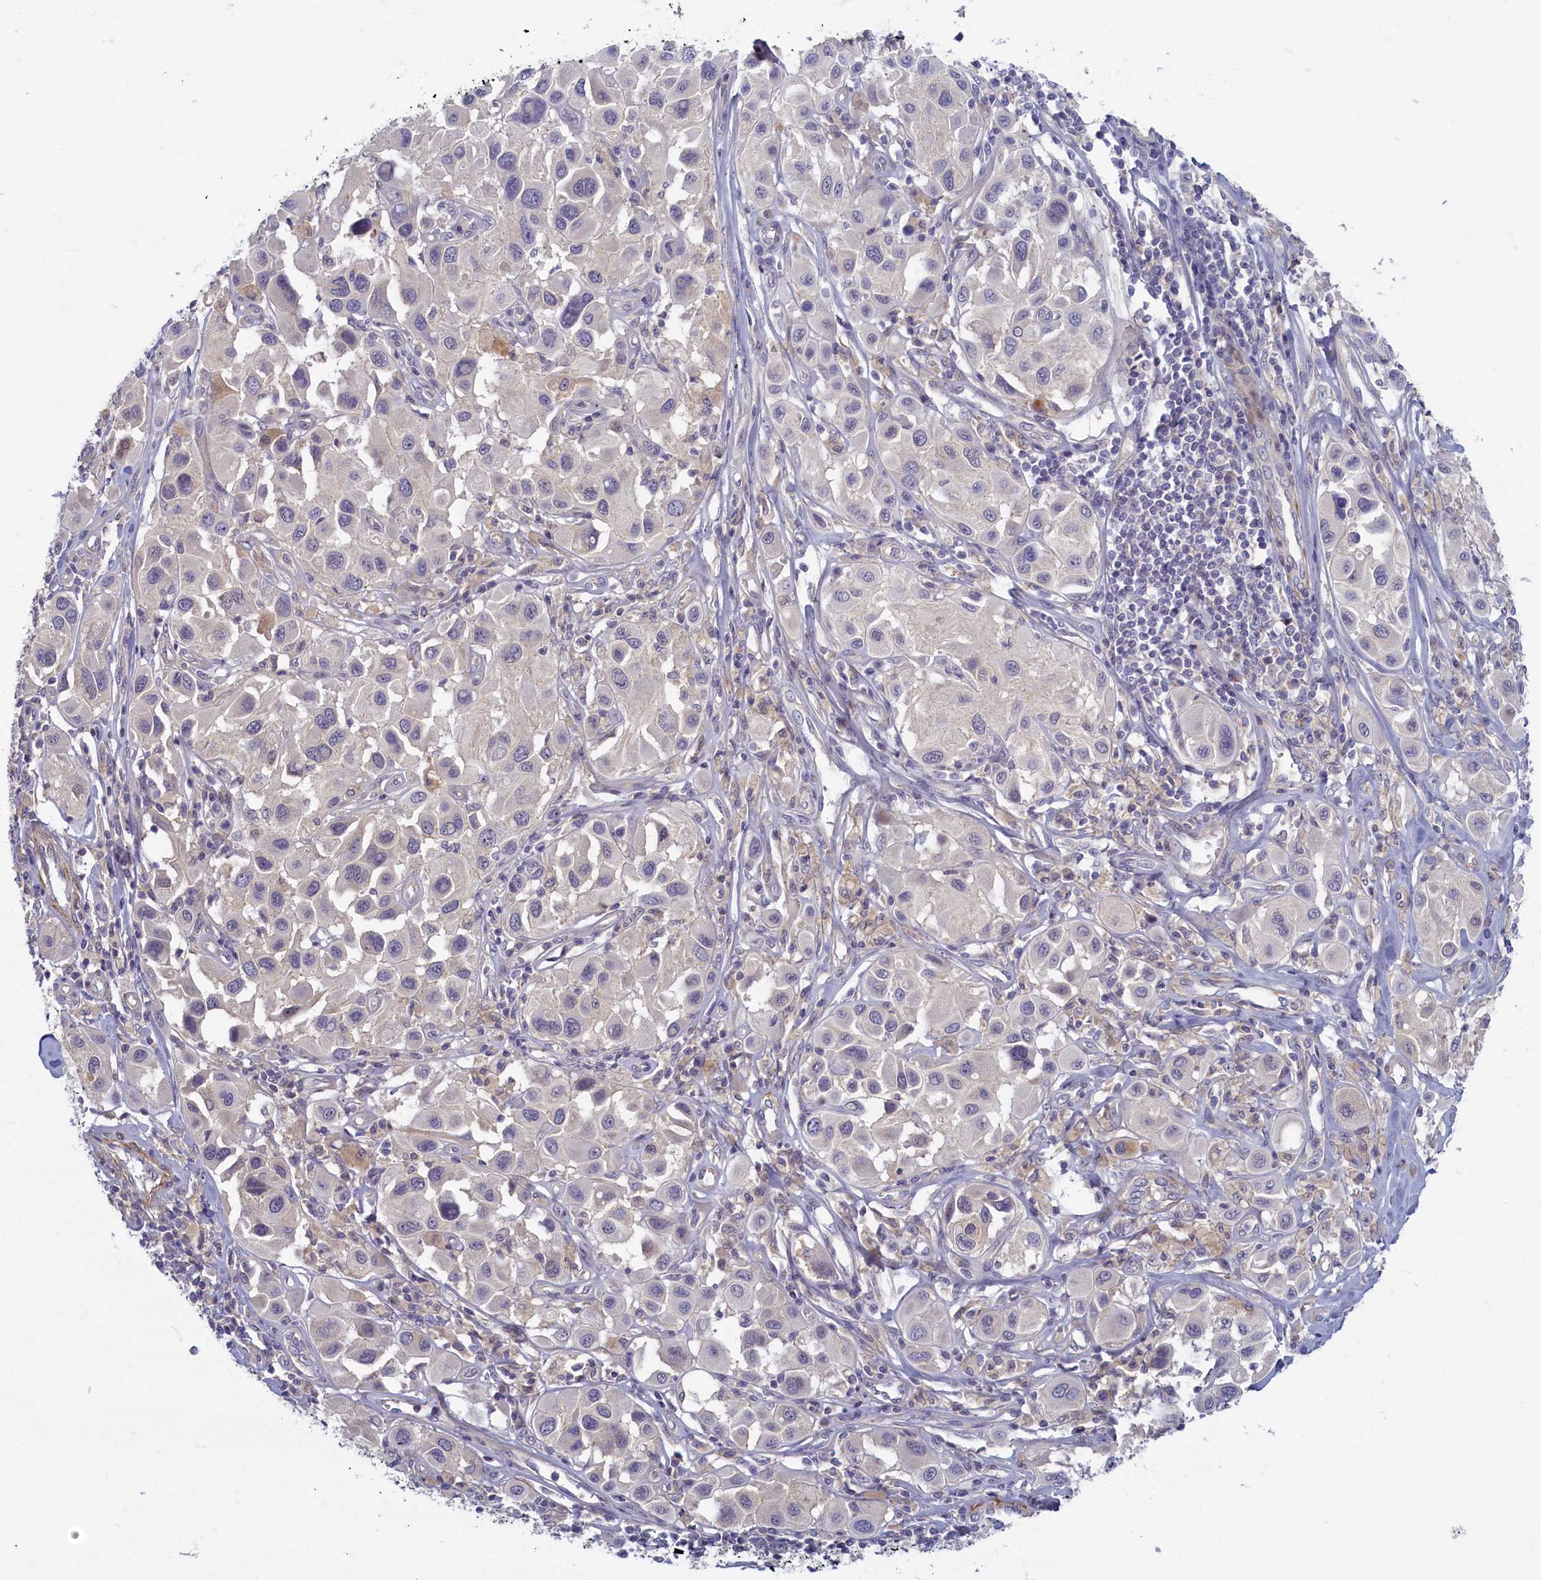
{"staining": {"intensity": "negative", "quantity": "none", "location": "none"}, "tissue": "melanoma", "cell_type": "Tumor cells", "image_type": "cancer", "snomed": [{"axis": "morphology", "description": "Malignant melanoma, Metastatic site"}, {"axis": "topography", "description": "Skin"}], "caption": "A micrograph of melanoma stained for a protein reveals no brown staining in tumor cells. Nuclei are stained in blue.", "gene": "TRPM4", "patient": {"sex": "male", "age": 41}}